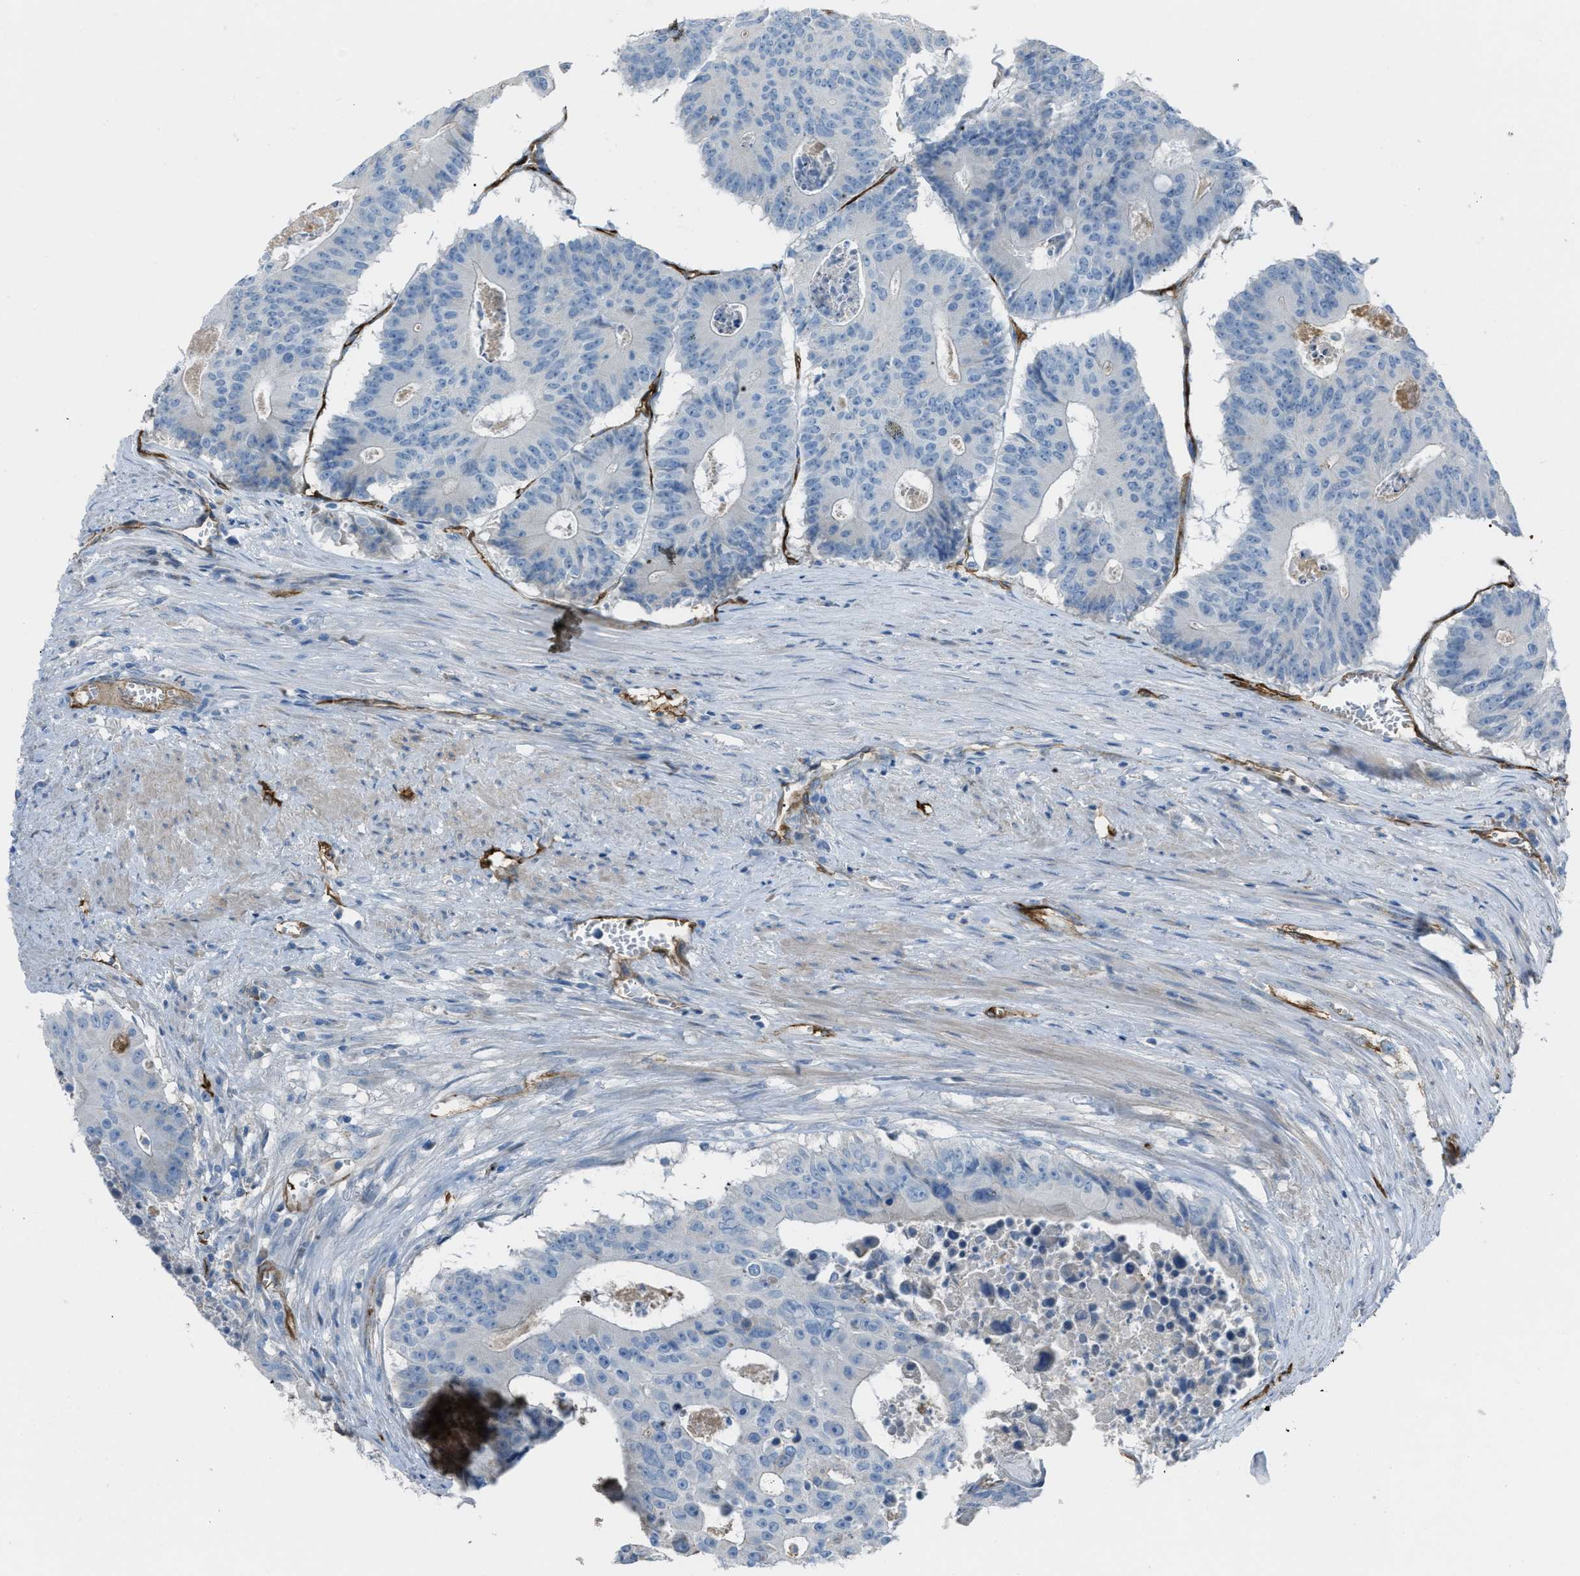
{"staining": {"intensity": "negative", "quantity": "none", "location": "none"}, "tissue": "colorectal cancer", "cell_type": "Tumor cells", "image_type": "cancer", "snomed": [{"axis": "morphology", "description": "Adenocarcinoma, NOS"}, {"axis": "topography", "description": "Colon"}], "caption": "Colorectal cancer (adenocarcinoma) stained for a protein using immunohistochemistry shows no staining tumor cells.", "gene": "SLC22A15", "patient": {"sex": "male", "age": 87}}